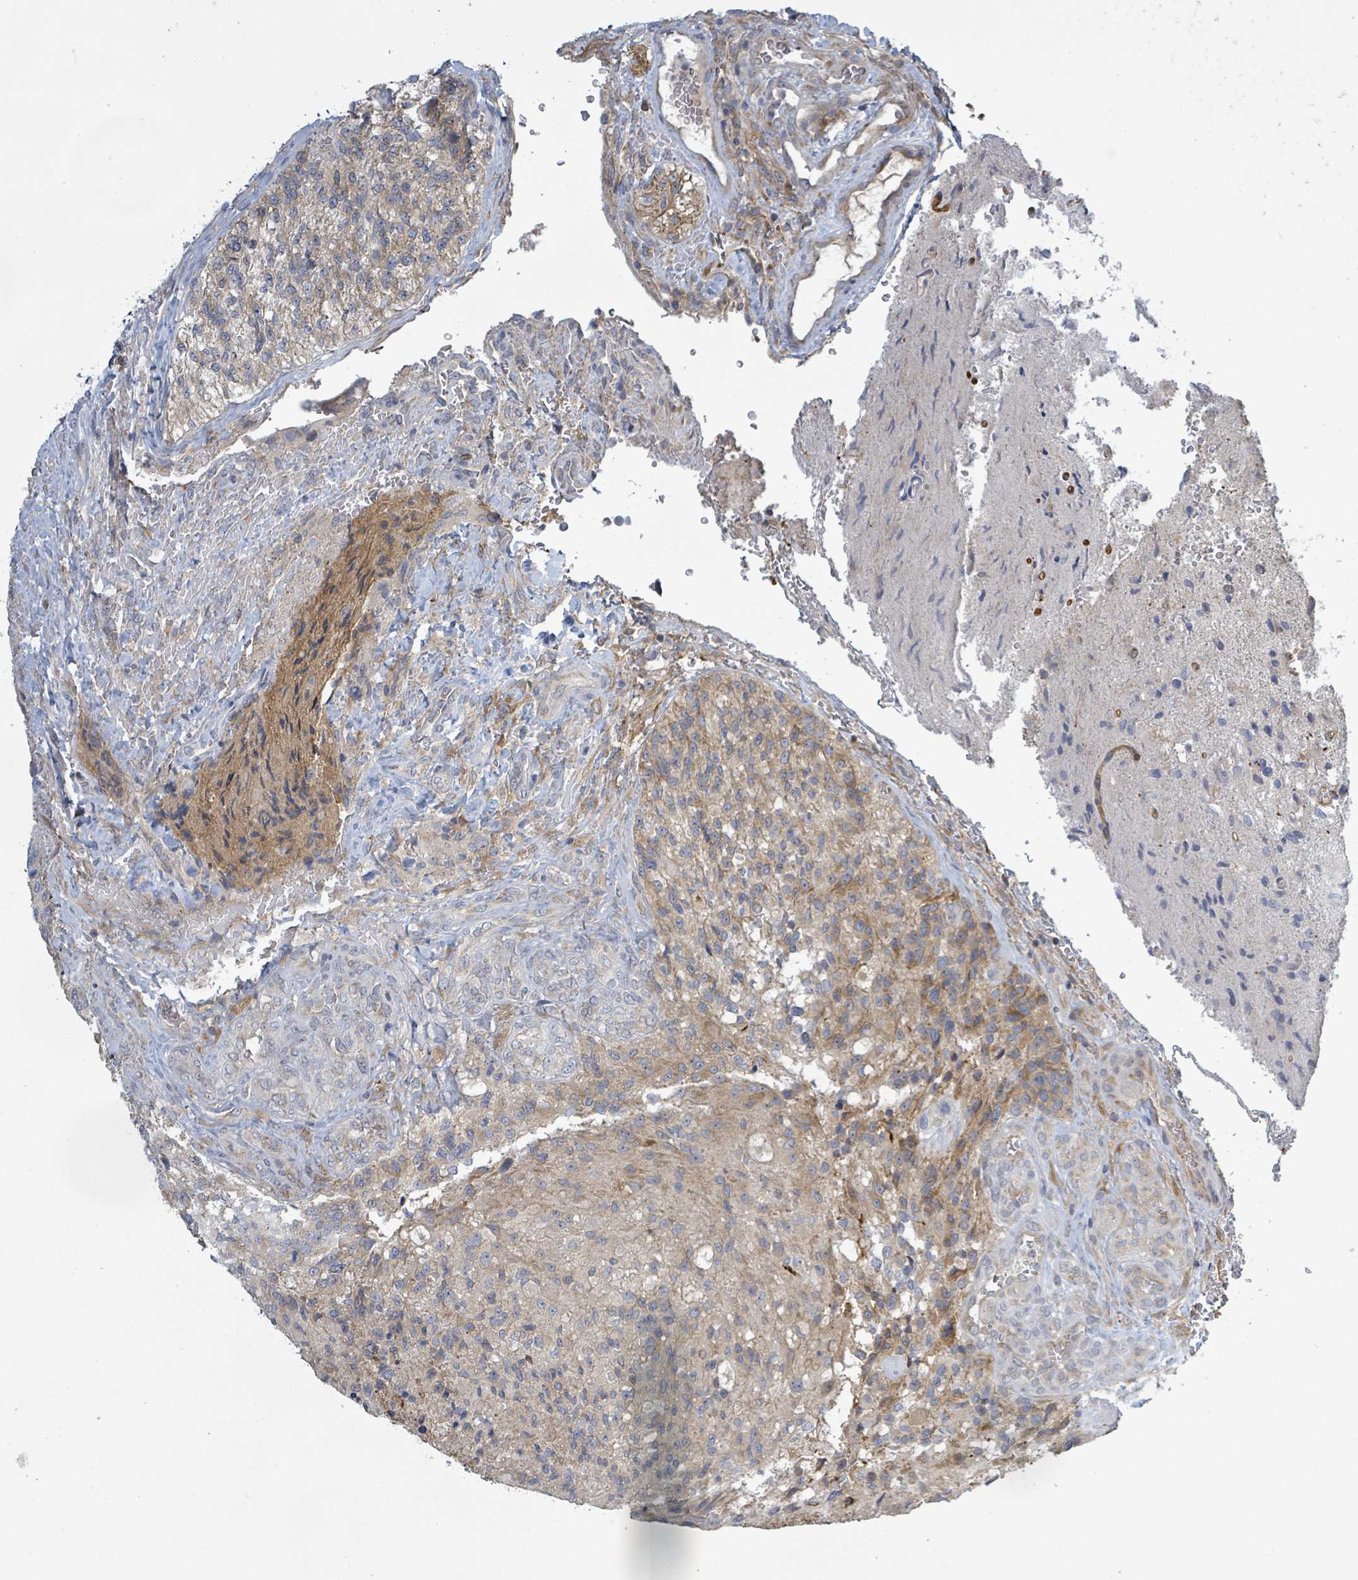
{"staining": {"intensity": "moderate", "quantity": "<25%", "location": "cytoplasmic/membranous"}, "tissue": "glioma", "cell_type": "Tumor cells", "image_type": "cancer", "snomed": [{"axis": "morphology", "description": "Normal tissue, NOS"}, {"axis": "morphology", "description": "Glioma, malignant, High grade"}, {"axis": "topography", "description": "Cerebral cortex"}], "caption": "A brown stain shows moderate cytoplasmic/membranous expression of a protein in malignant glioma (high-grade) tumor cells.", "gene": "ATP13A1", "patient": {"sex": "male", "age": 56}}